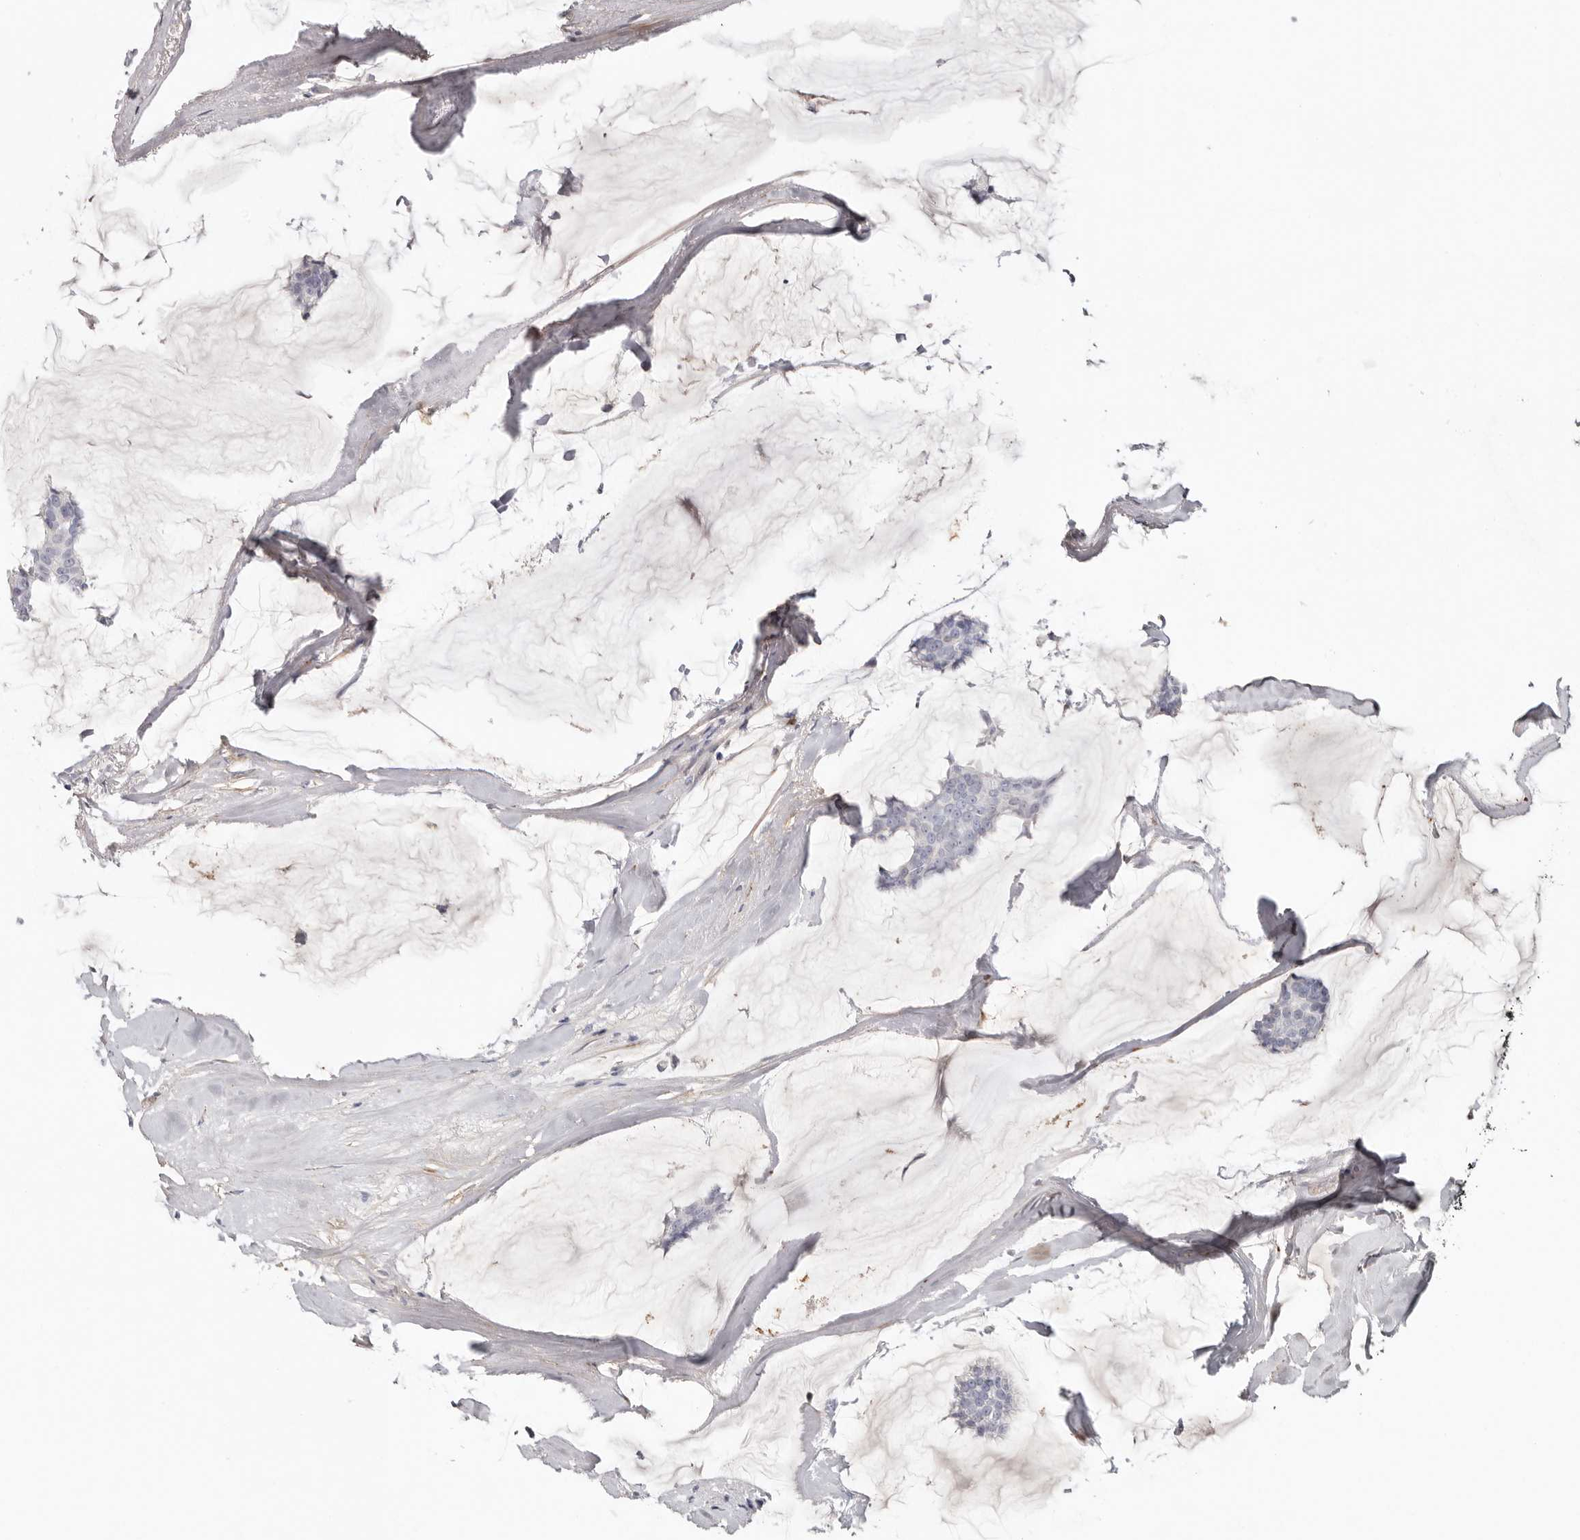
{"staining": {"intensity": "negative", "quantity": "none", "location": "none"}, "tissue": "breast cancer", "cell_type": "Tumor cells", "image_type": "cancer", "snomed": [{"axis": "morphology", "description": "Duct carcinoma"}, {"axis": "topography", "description": "Breast"}], "caption": "IHC of human breast invasive ductal carcinoma displays no expression in tumor cells.", "gene": "PKDCC", "patient": {"sex": "female", "age": 93}}